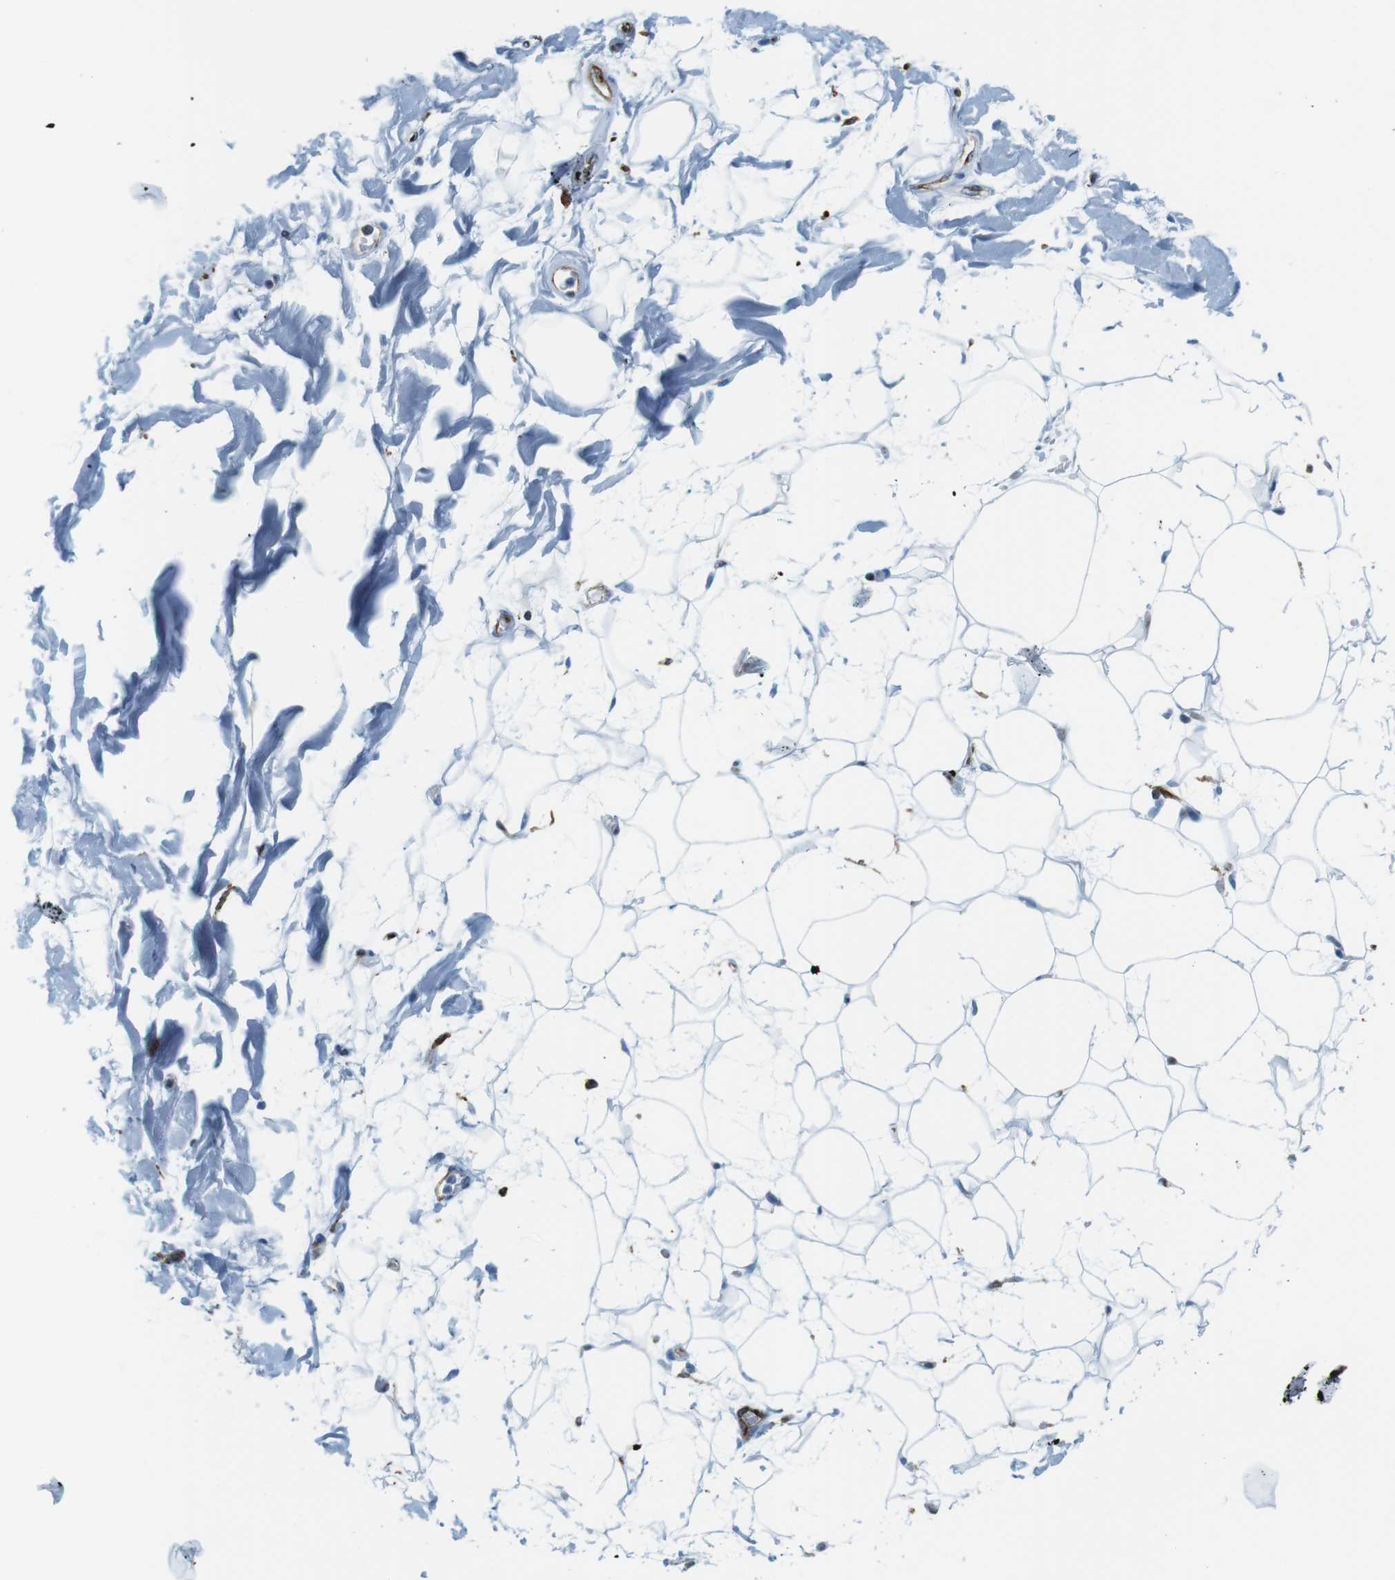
{"staining": {"intensity": "negative", "quantity": "none", "location": "none"}, "tissue": "adipose tissue", "cell_type": "Adipocytes", "image_type": "normal", "snomed": [{"axis": "morphology", "description": "Normal tissue, NOS"}, {"axis": "topography", "description": "Soft tissue"}], "caption": "Immunohistochemistry histopathology image of benign adipose tissue: human adipose tissue stained with DAB exhibits no significant protein staining in adipocytes.", "gene": "CIITA", "patient": {"sex": "male", "age": 72}}